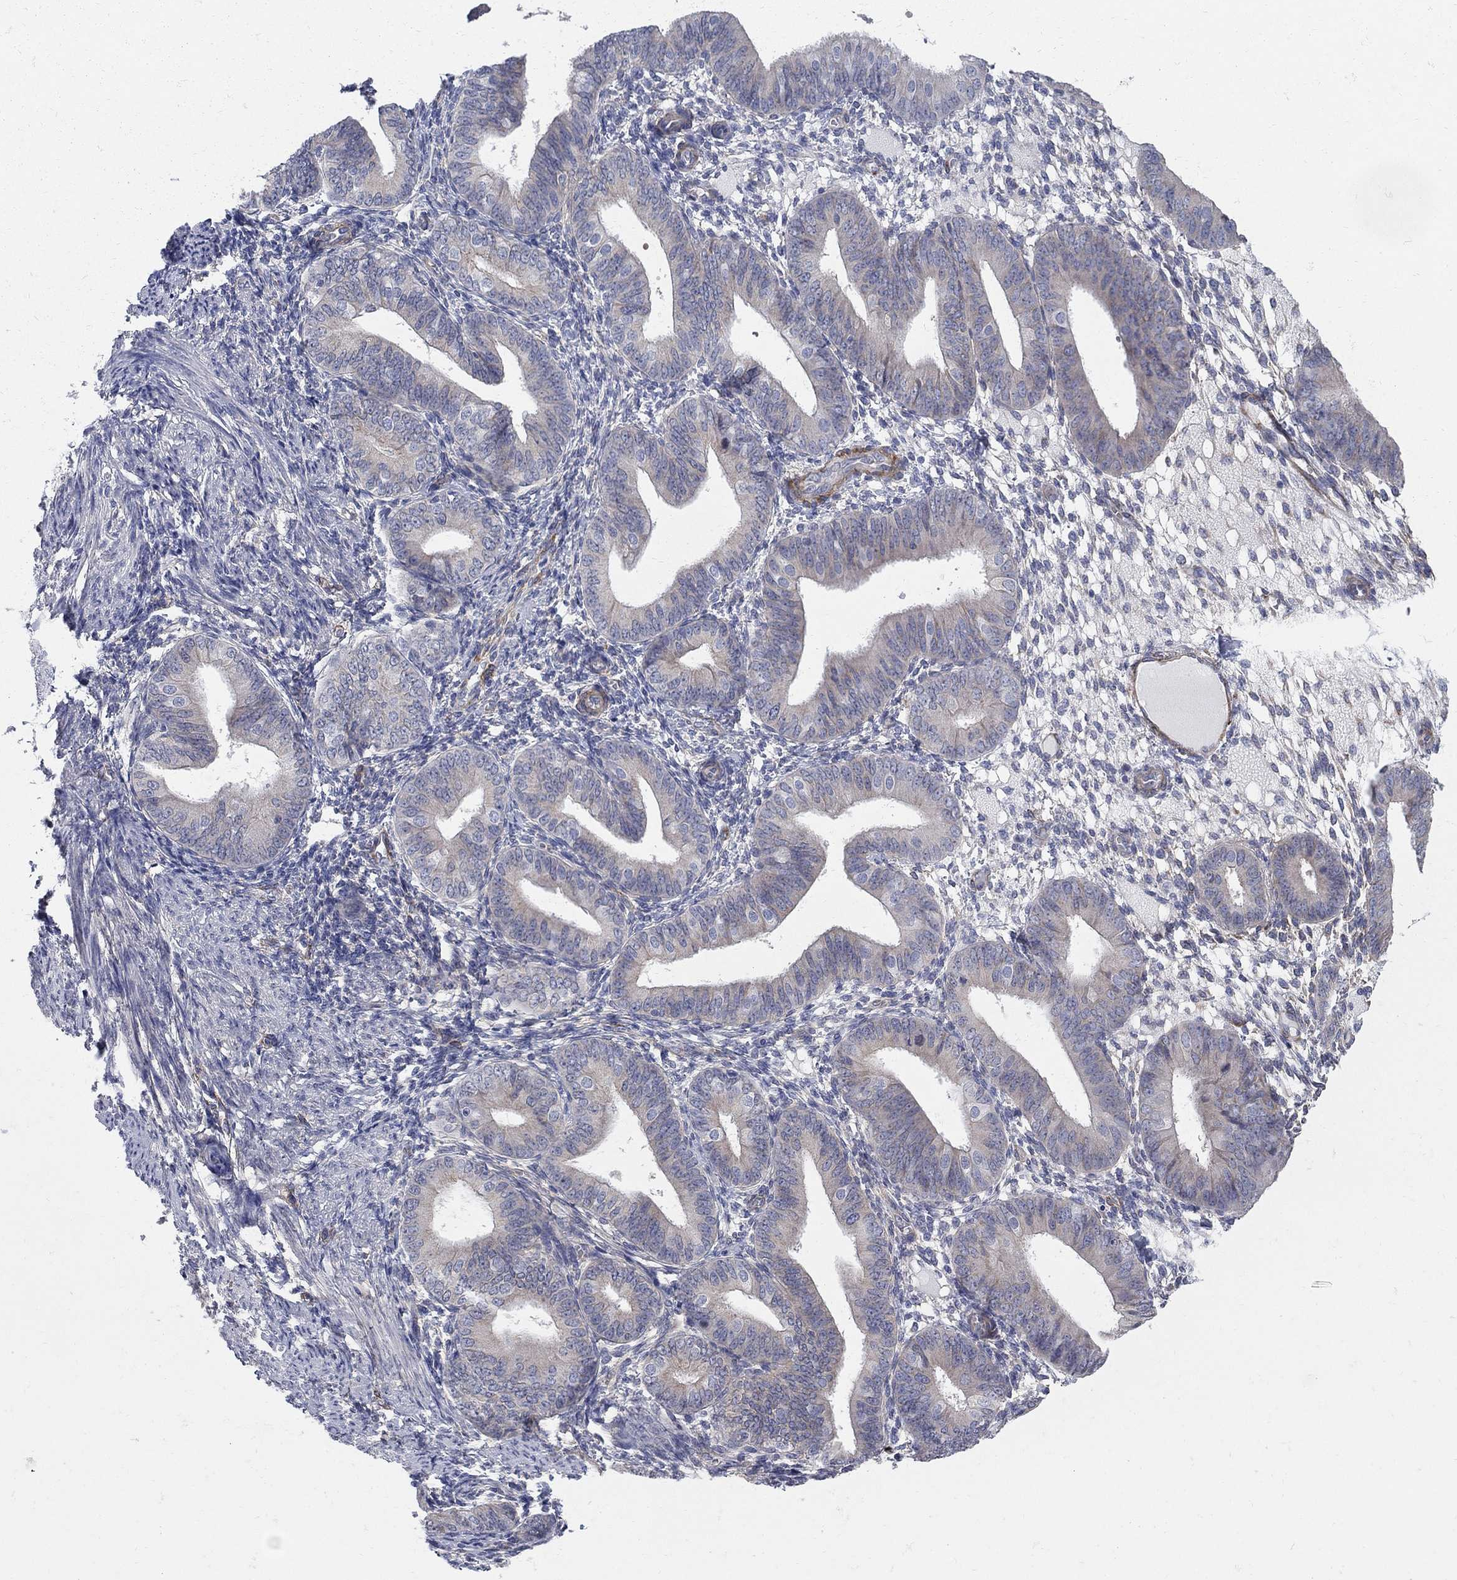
{"staining": {"intensity": "negative", "quantity": "none", "location": "none"}, "tissue": "endometrium", "cell_type": "Cells in endometrial stroma", "image_type": "normal", "snomed": [{"axis": "morphology", "description": "Normal tissue, NOS"}, {"axis": "topography", "description": "Endometrium"}], "caption": "A high-resolution photomicrograph shows IHC staining of unremarkable endometrium, which reveals no significant expression in cells in endometrial stroma. (Brightfield microscopy of DAB (3,3'-diaminobenzidine) immunohistochemistry at high magnification).", "gene": "SEPTIN8", "patient": {"sex": "female", "age": 39}}